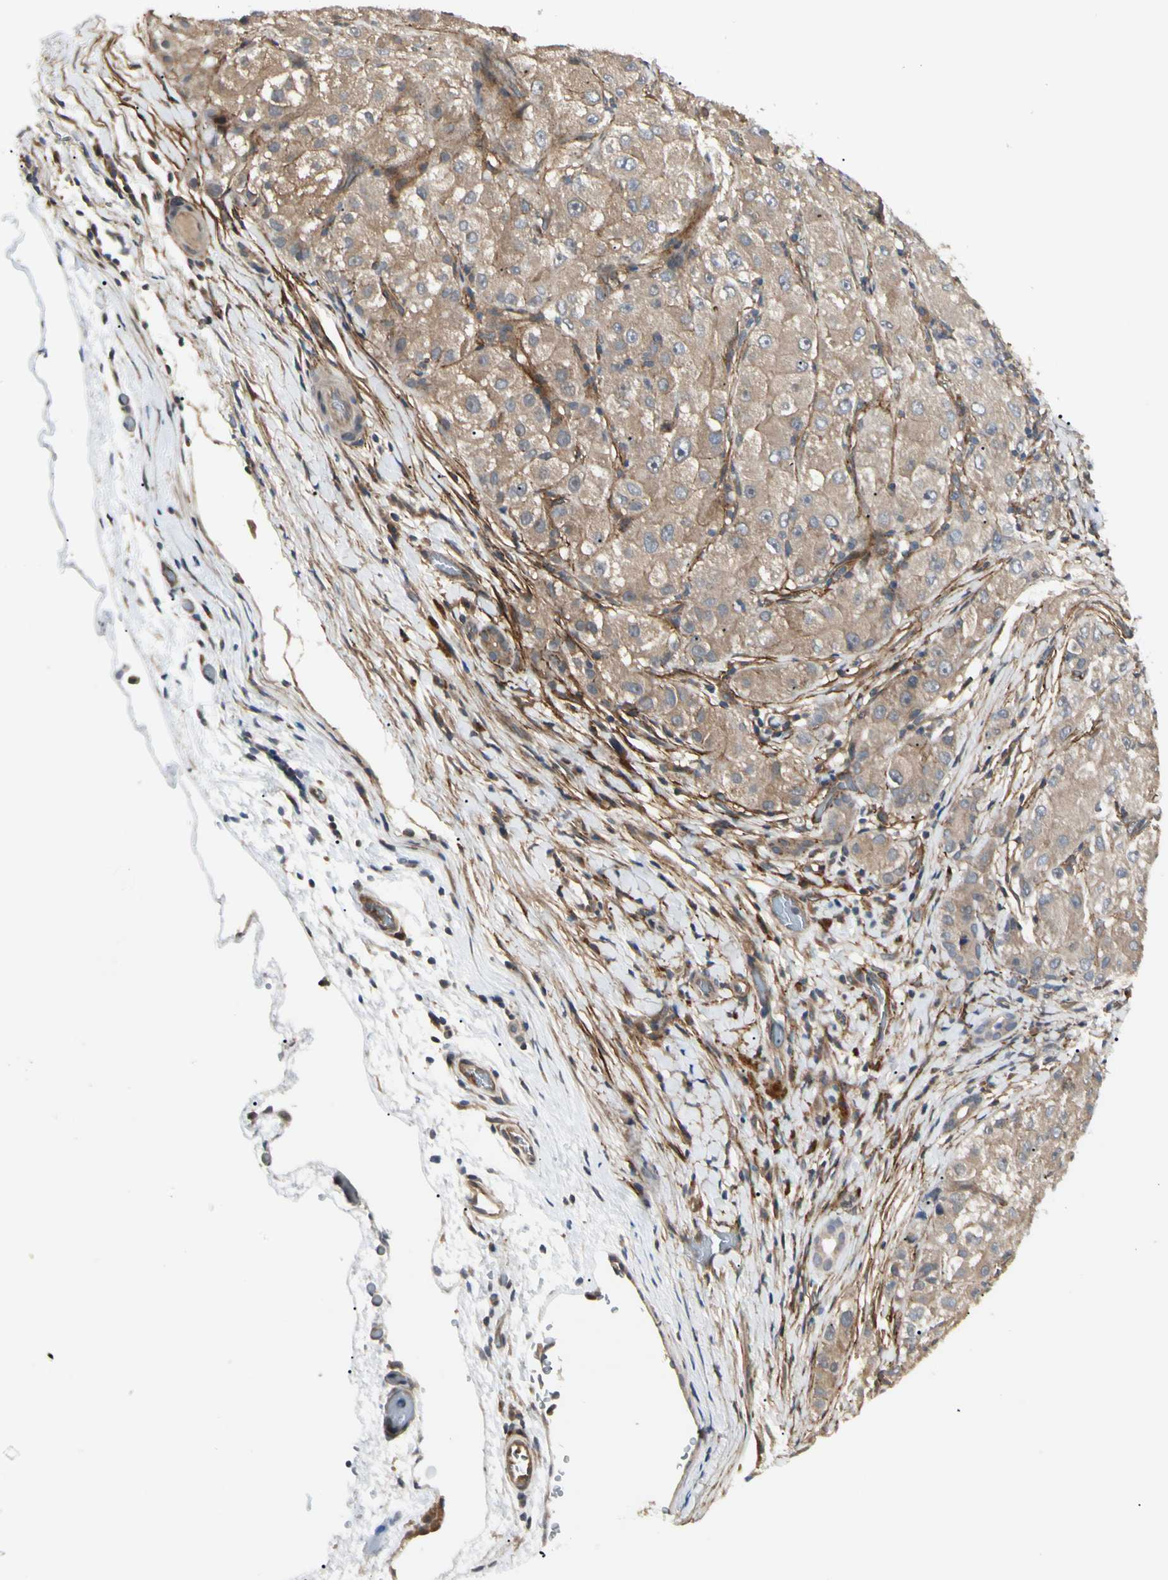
{"staining": {"intensity": "moderate", "quantity": ">75%", "location": "cytoplasmic/membranous"}, "tissue": "liver cancer", "cell_type": "Tumor cells", "image_type": "cancer", "snomed": [{"axis": "morphology", "description": "Carcinoma, Hepatocellular, NOS"}, {"axis": "topography", "description": "Liver"}], "caption": "Protein staining of liver cancer tissue shows moderate cytoplasmic/membranous positivity in about >75% of tumor cells.", "gene": "F2R", "patient": {"sex": "male", "age": 80}}